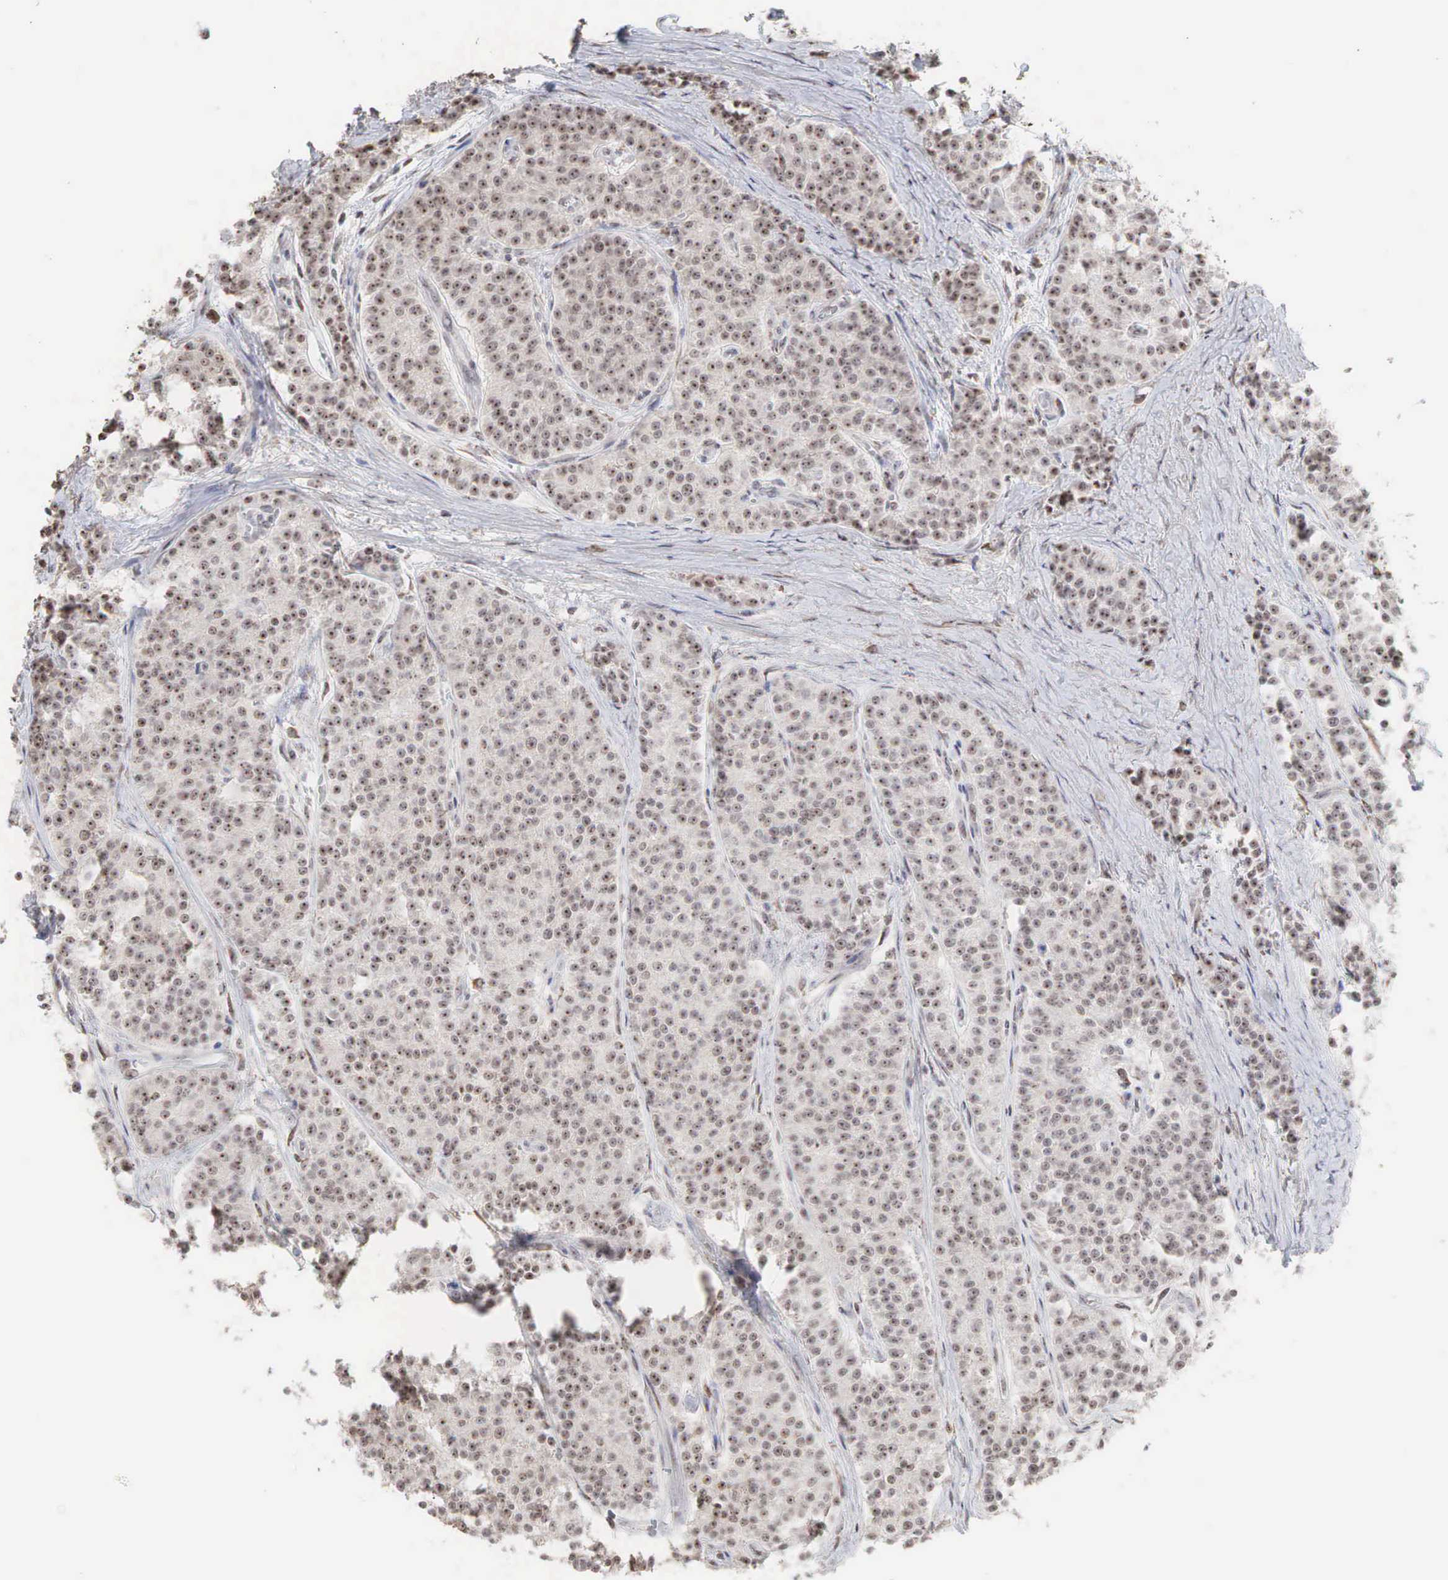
{"staining": {"intensity": "strong", "quantity": ">75%", "location": "cytoplasmic/membranous,nuclear"}, "tissue": "carcinoid", "cell_type": "Tumor cells", "image_type": "cancer", "snomed": [{"axis": "morphology", "description": "Carcinoid, malignant, NOS"}, {"axis": "topography", "description": "Stomach"}], "caption": "Tumor cells show strong cytoplasmic/membranous and nuclear positivity in approximately >75% of cells in carcinoid.", "gene": "DKC1", "patient": {"sex": "female", "age": 76}}